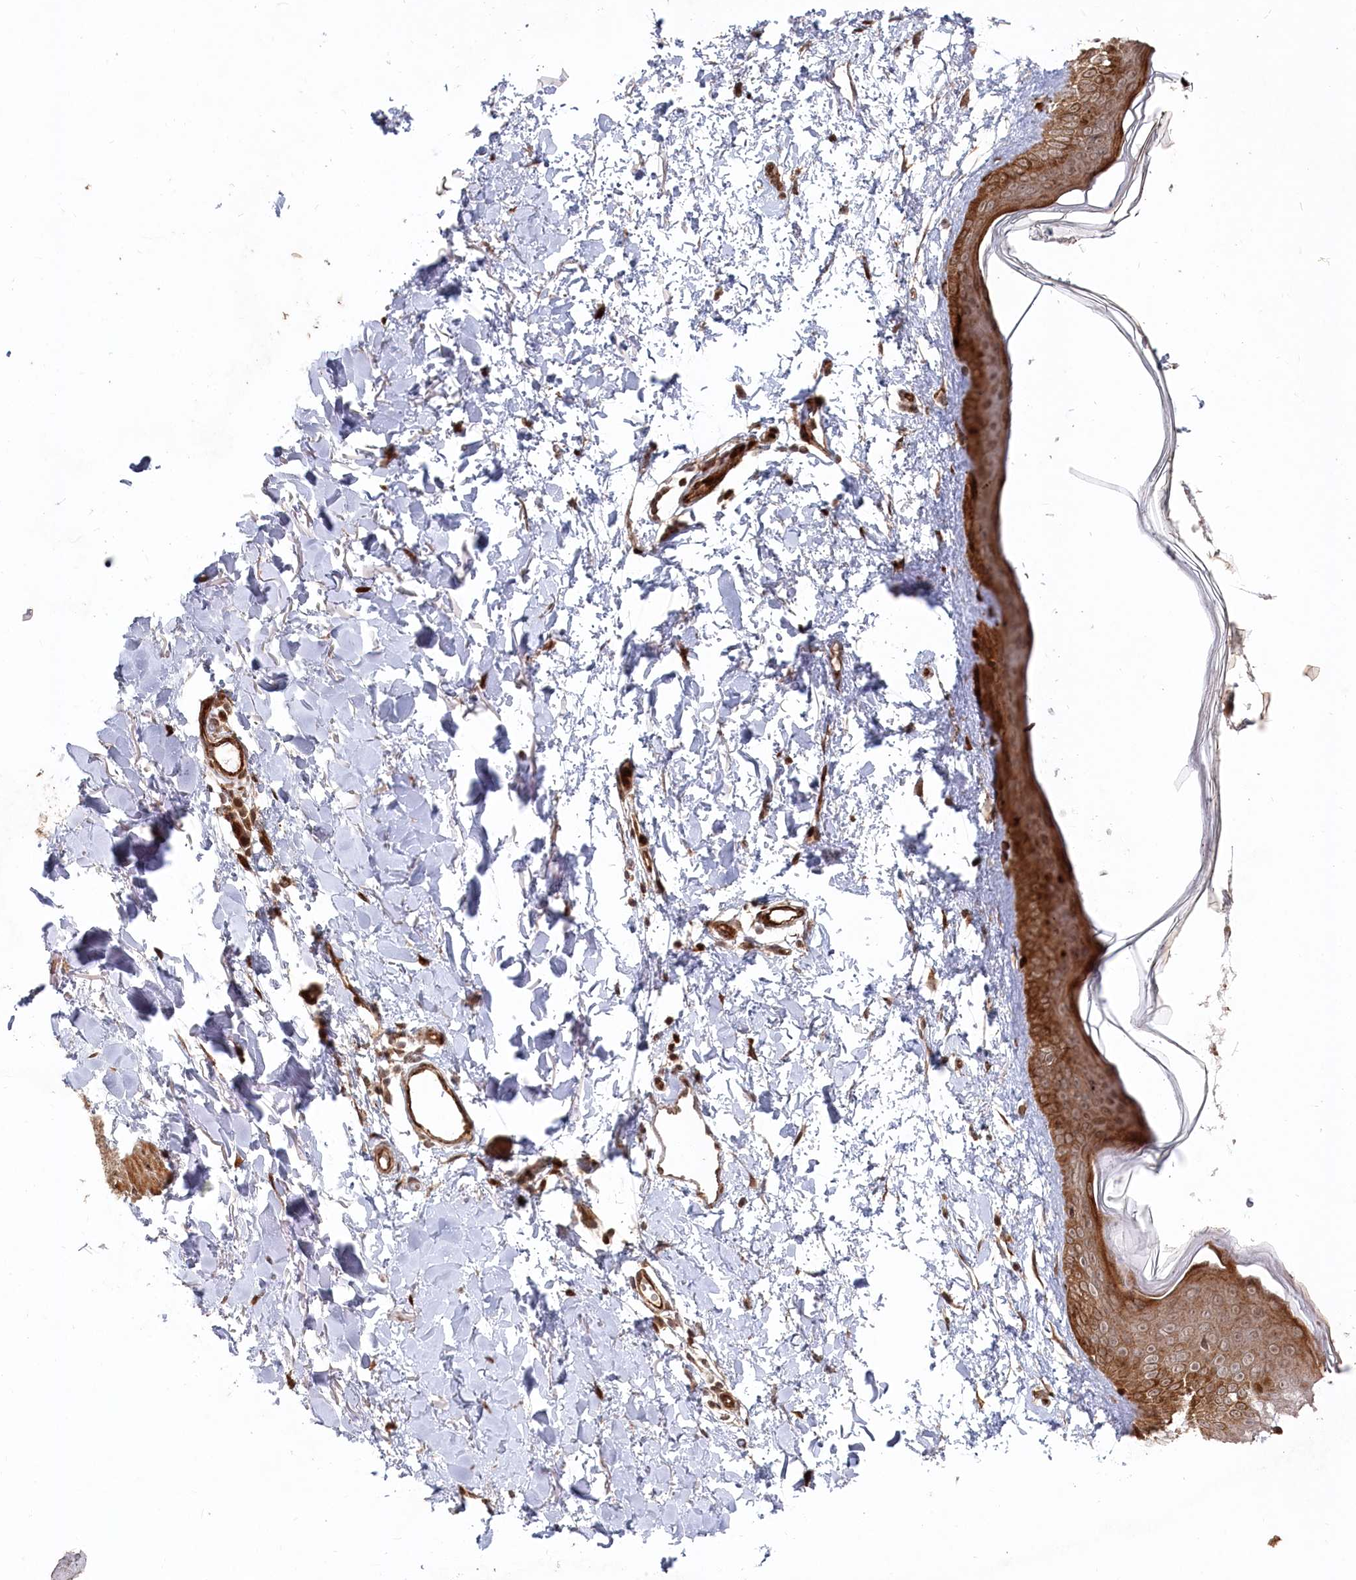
{"staining": {"intensity": "moderate", "quantity": ">75%", "location": "cytoplasmic/membranous,nuclear"}, "tissue": "skin", "cell_type": "Fibroblasts", "image_type": "normal", "snomed": [{"axis": "morphology", "description": "Normal tissue, NOS"}, {"axis": "topography", "description": "Skin"}], "caption": "A micrograph of skin stained for a protein shows moderate cytoplasmic/membranous,nuclear brown staining in fibroblasts. (Brightfield microscopy of DAB IHC at high magnification).", "gene": "POLR3A", "patient": {"sex": "female", "age": 58}}